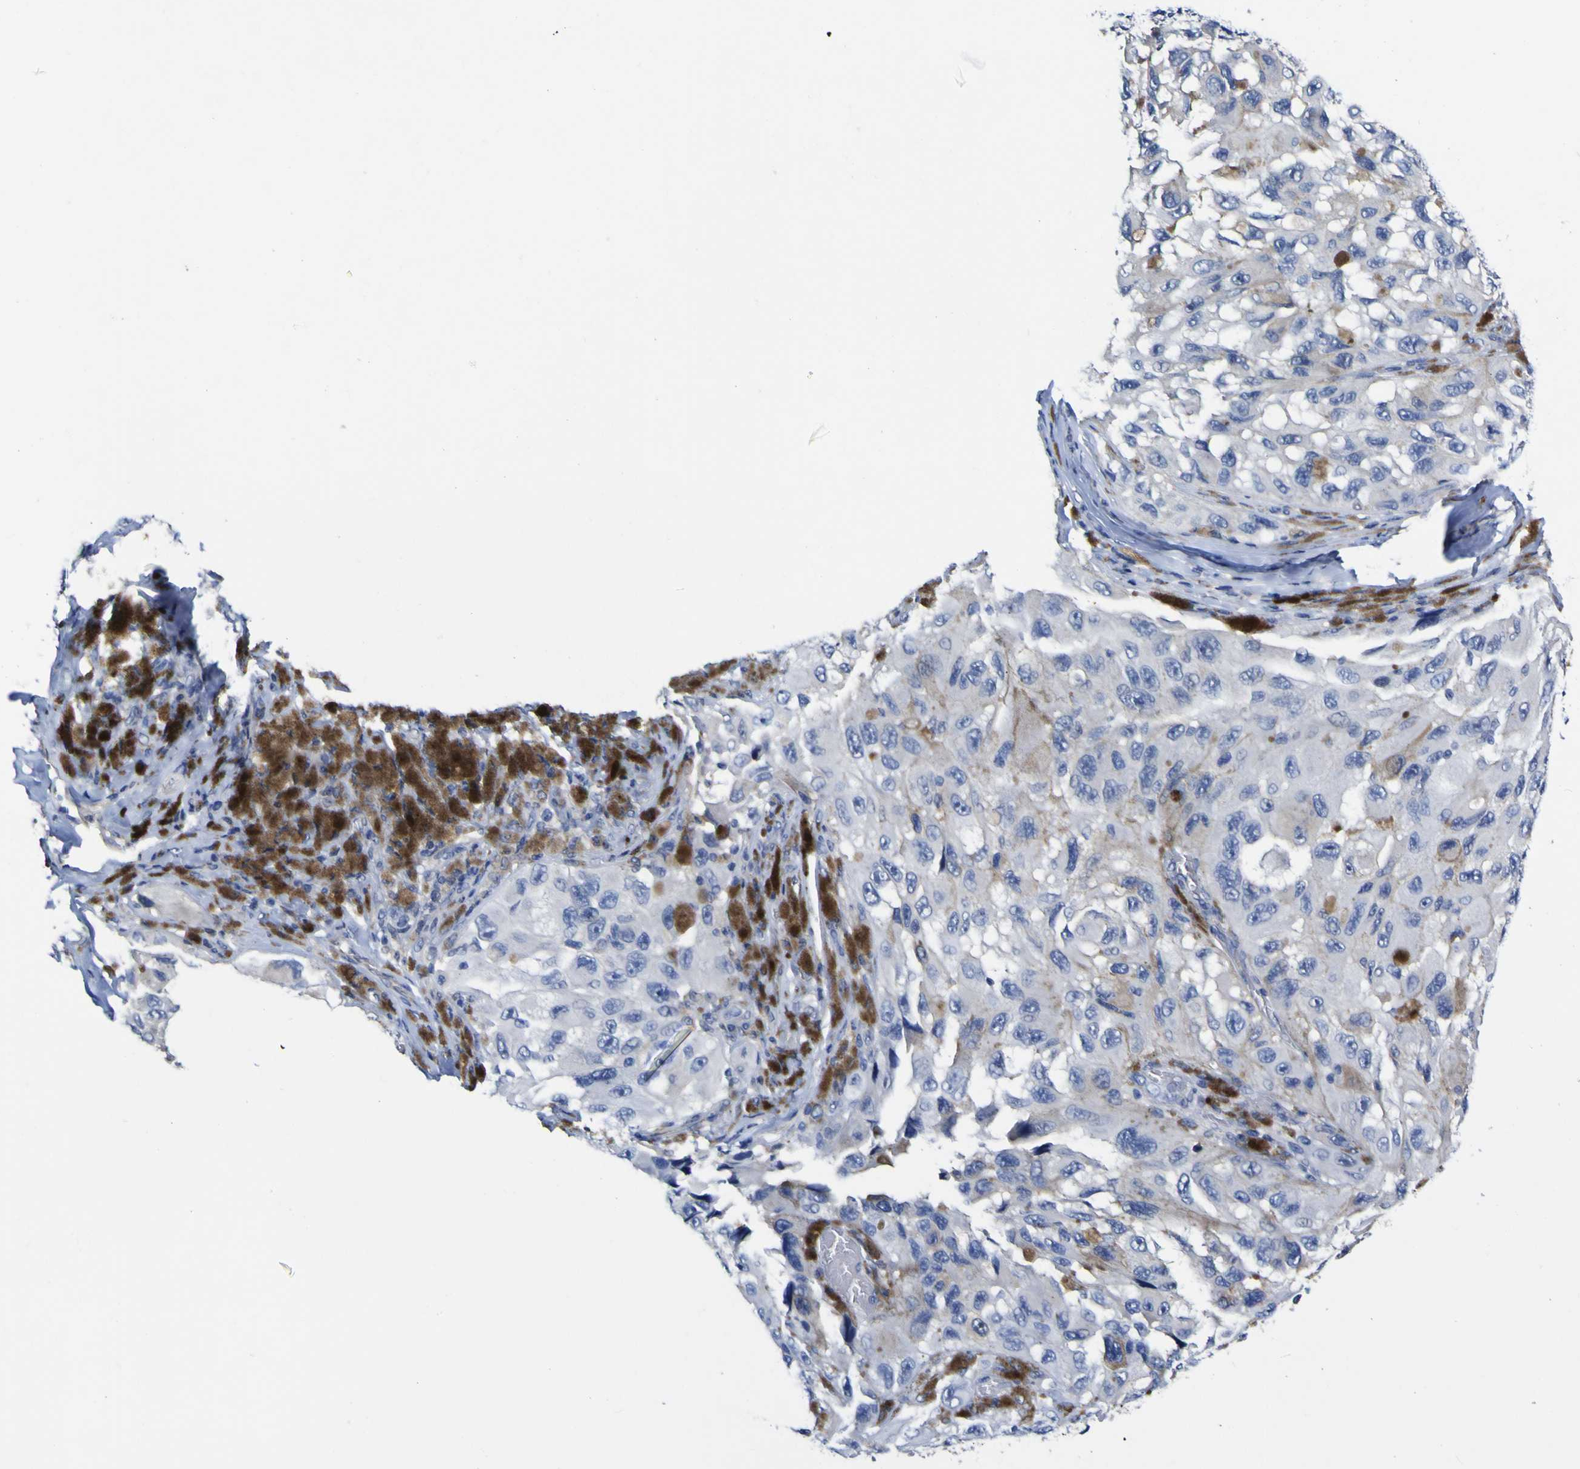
{"staining": {"intensity": "negative", "quantity": "none", "location": "none"}, "tissue": "melanoma", "cell_type": "Tumor cells", "image_type": "cancer", "snomed": [{"axis": "morphology", "description": "Malignant melanoma, NOS"}, {"axis": "topography", "description": "Skin"}], "caption": "This is an IHC image of human malignant melanoma. There is no positivity in tumor cells.", "gene": "CASP6", "patient": {"sex": "female", "age": 73}}